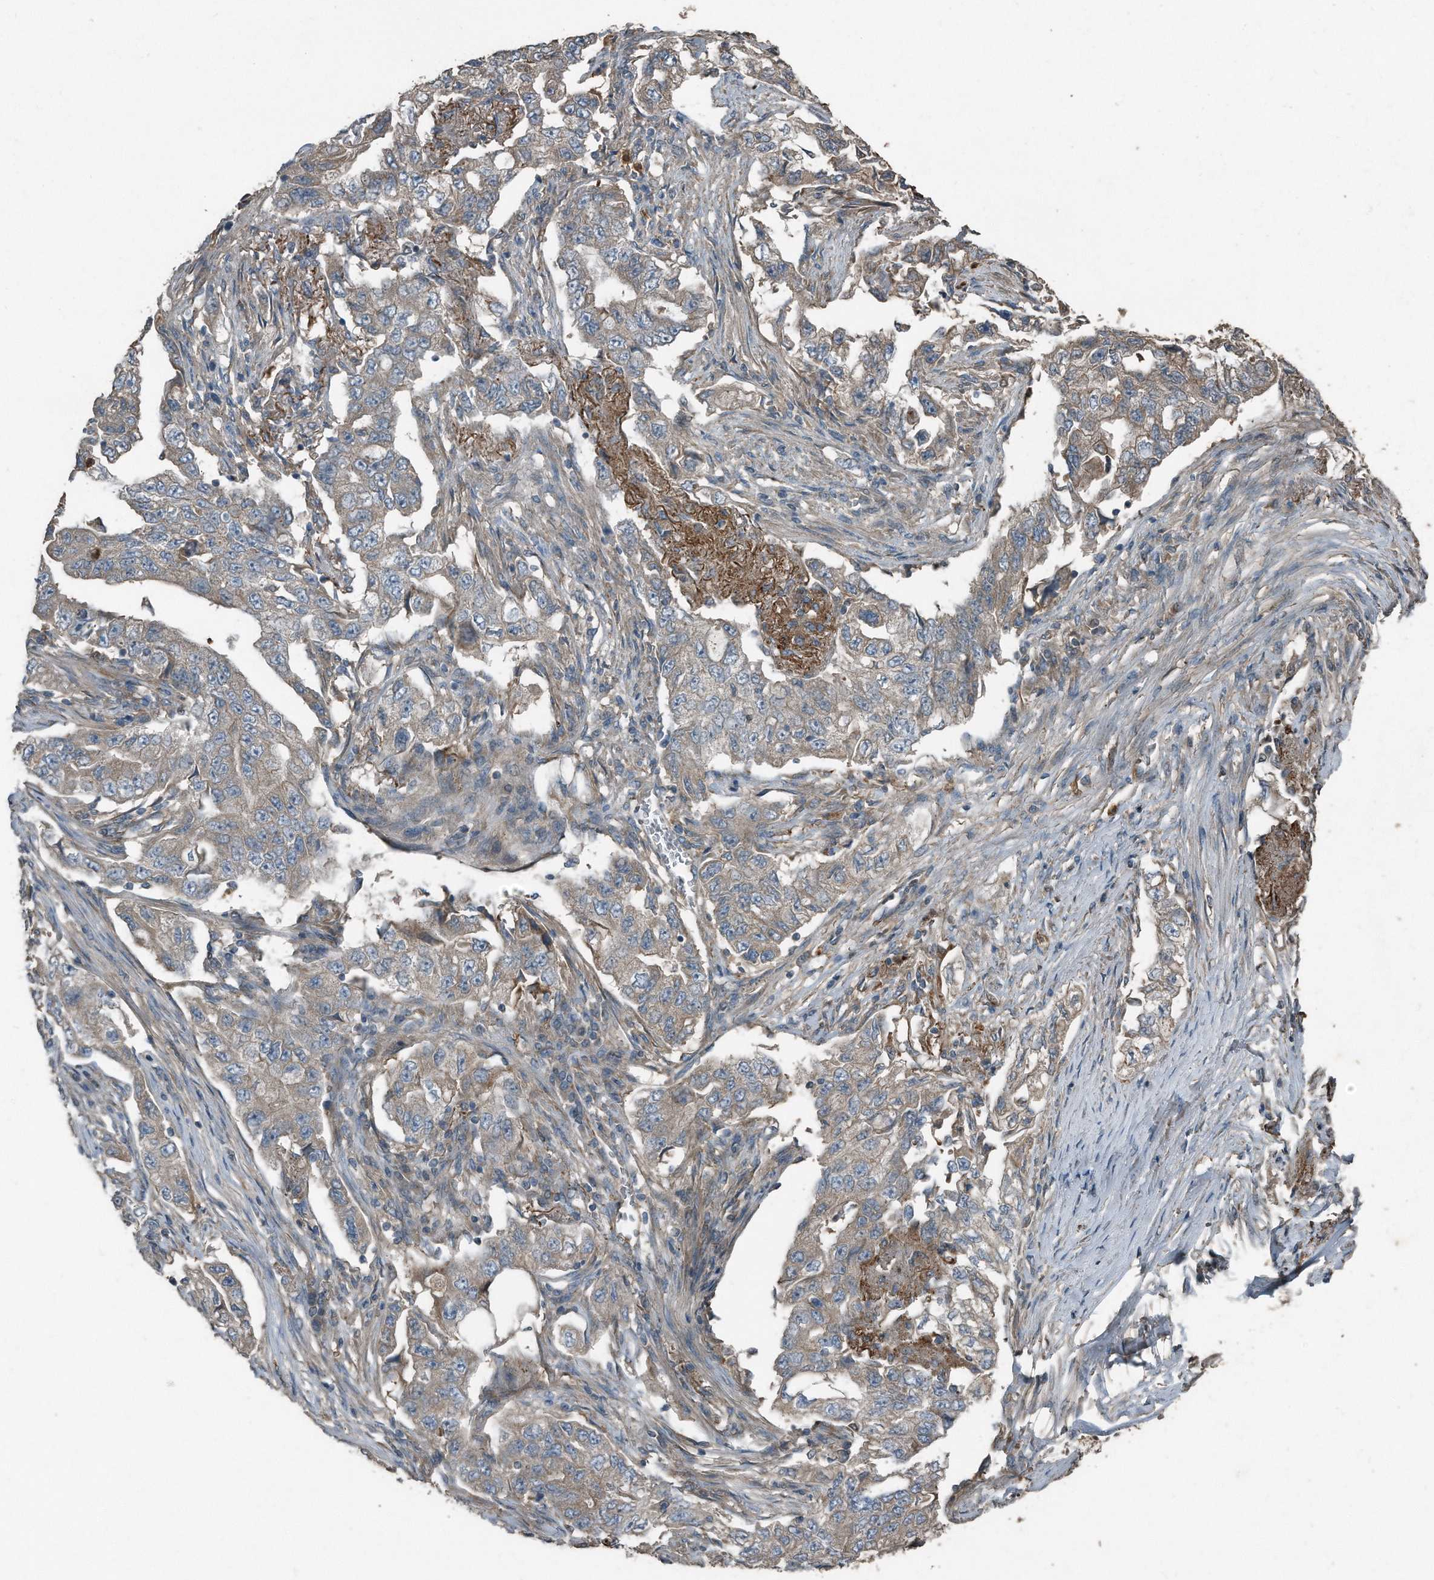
{"staining": {"intensity": "weak", "quantity": "<25%", "location": "cytoplasmic/membranous"}, "tissue": "lung cancer", "cell_type": "Tumor cells", "image_type": "cancer", "snomed": [{"axis": "morphology", "description": "Adenocarcinoma, NOS"}, {"axis": "topography", "description": "Lung"}], "caption": "A high-resolution image shows immunohistochemistry (IHC) staining of lung cancer, which demonstrates no significant expression in tumor cells.", "gene": "C9", "patient": {"sex": "female", "age": 51}}